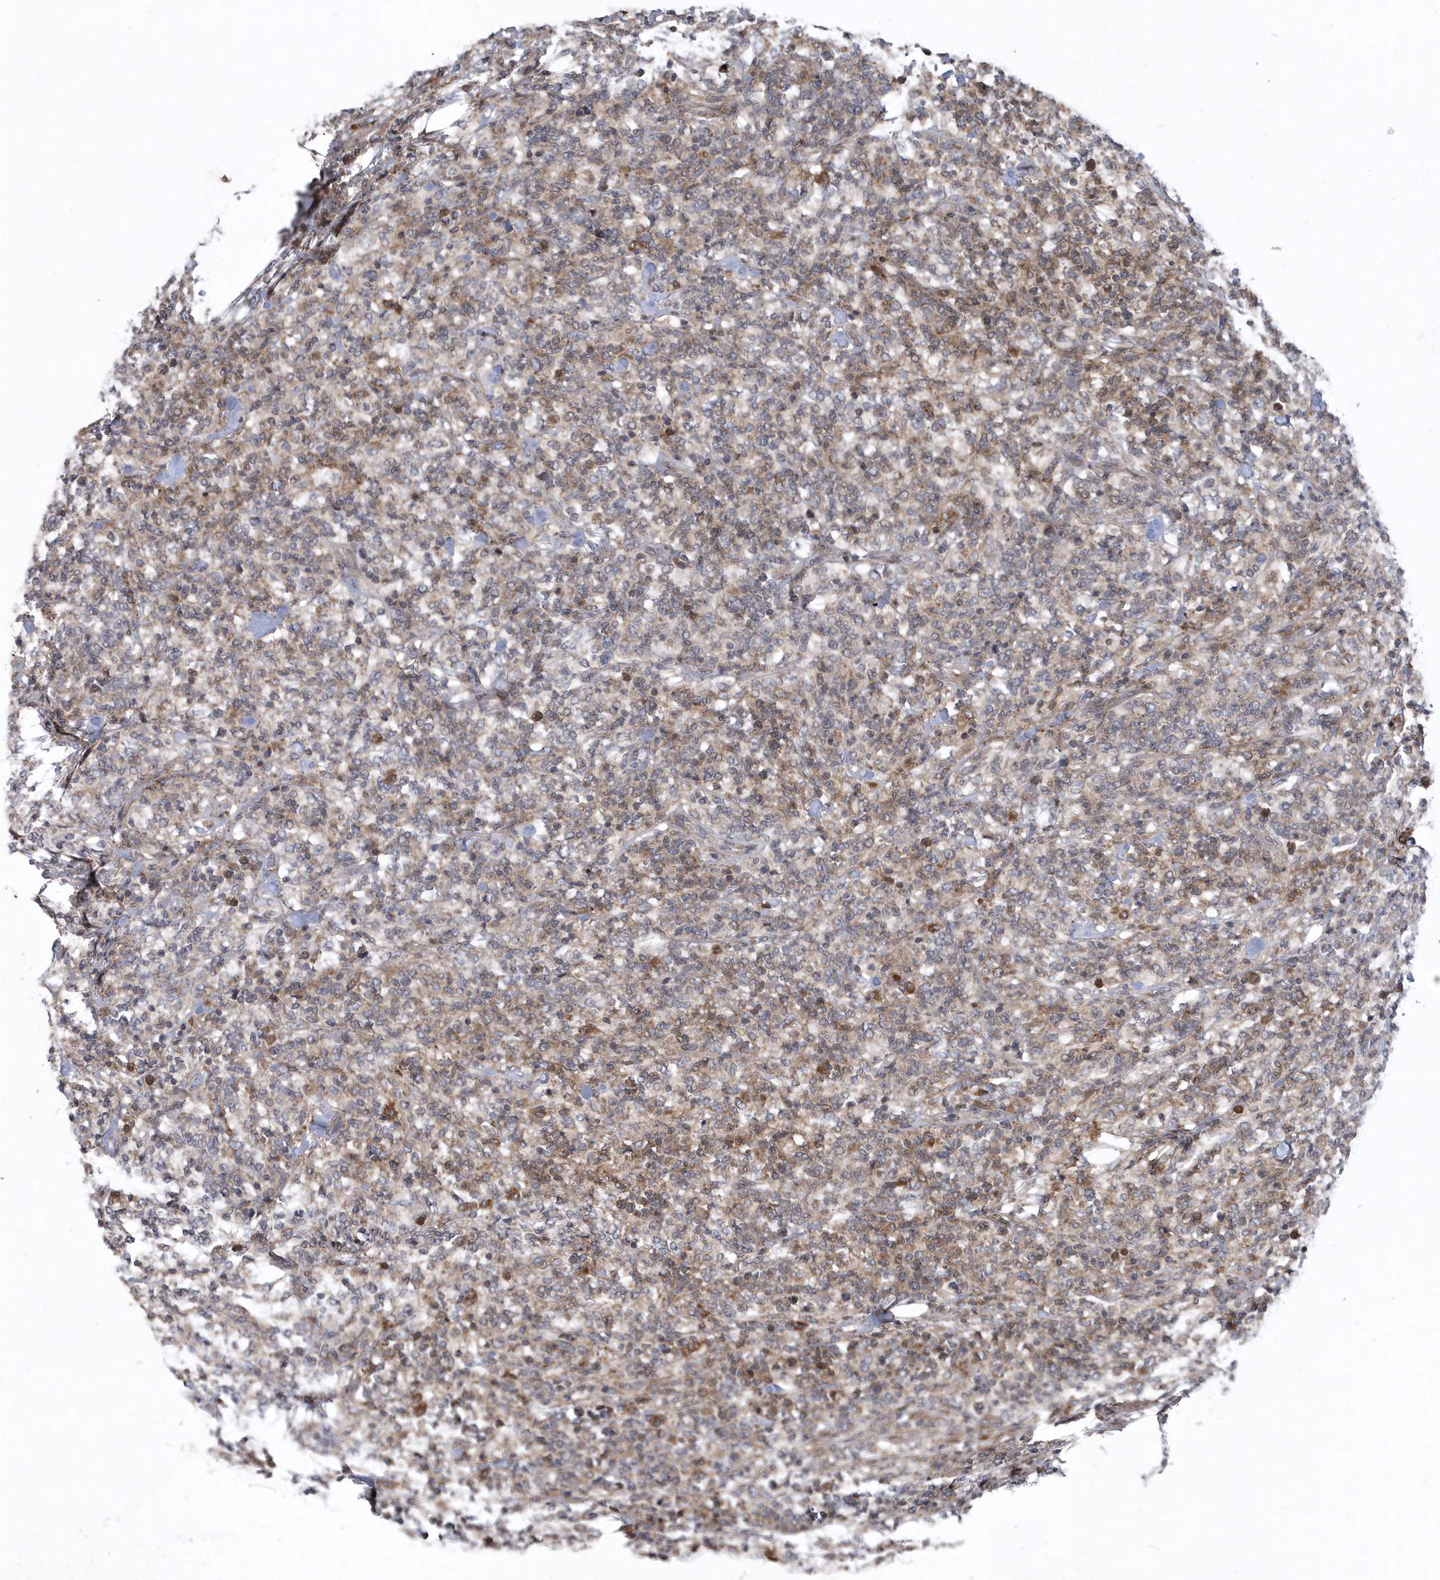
{"staining": {"intensity": "weak", "quantity": "<25%", "location": "cytoplasmic/membranous"}, "tissue": "lymphoma", "cell_type": "Tumor cells", "image_type": "cancer", "snomed": [{"axis": "morphology", "description": "Malignant lymphoma, non-Hodgkin's type, High grade"}, {"axis": "topography", "description": "Soft tissue"}], "caption": "A high-resolution image shows immunohistochemistry staining of malignant lymphoma, non-Hodgkin's type (high-grade), which exhibits no significant staining in tumor cells. Nuclei are stained in blue.", "gene": "HMGCS1", "patient": {"sex": "male", "age": 18}}